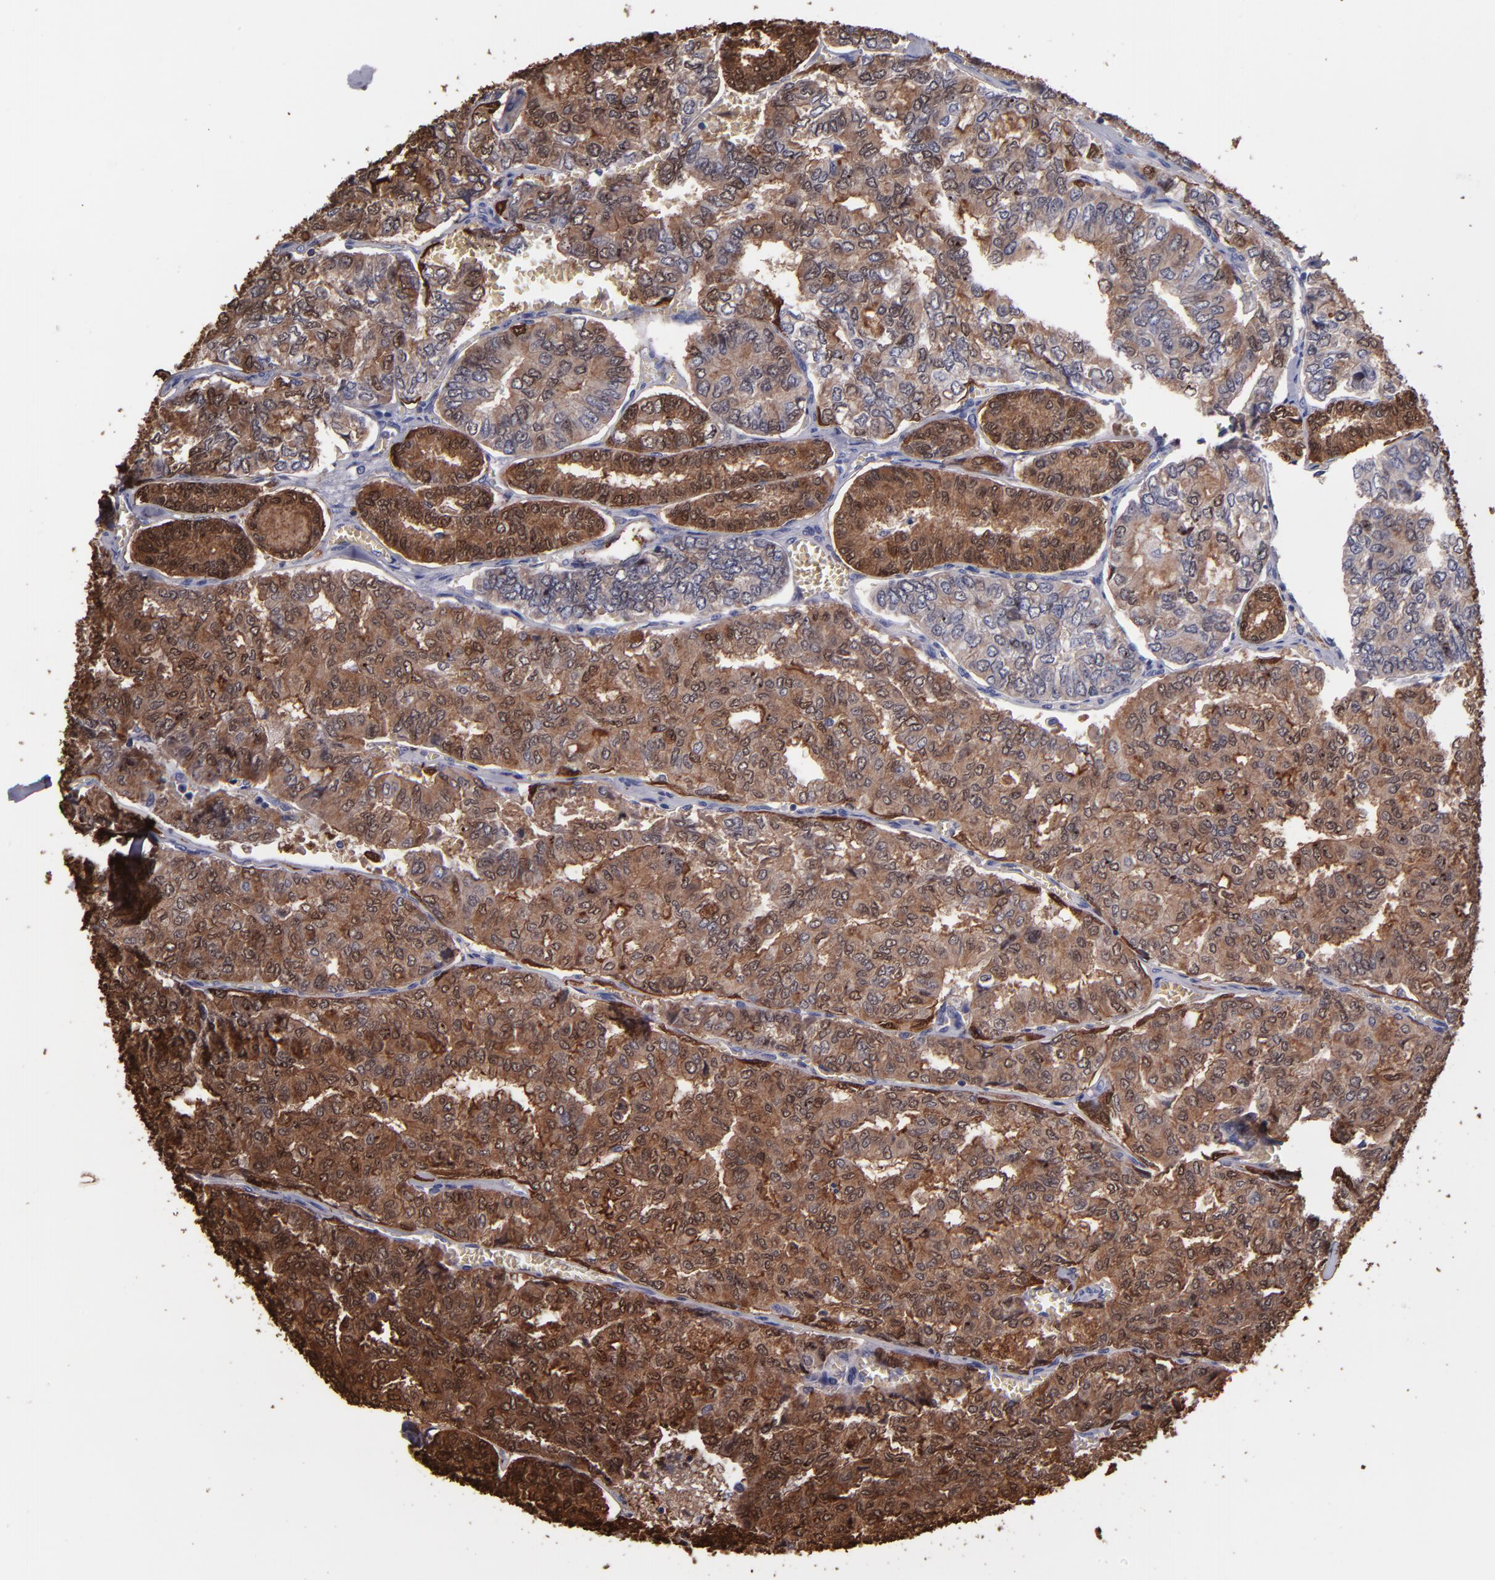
{"staining": {"intensity": "strong", "quantity": ">75%", "location": "cytoplasmic/membranous,nuclear"}, "tissue": "thyroid cancer", "cell_type": "Tumor cells", "image_type": "cancer", "snomed": [{"axis": "morphology", "description": "Papillary adenocarcinoma, NOS"}, {"axis": "topography", "description": "Thyroid gland"}], "caption": "This is a micrograph of IHC staining of thyroid cancer (papillary adenocarcinoma), which shows strong expression in the cytoplasmic/membranous and nuclear of tumor cells.", "gene": "S100A1", "patient": {"sex": "female", "age": 35}}